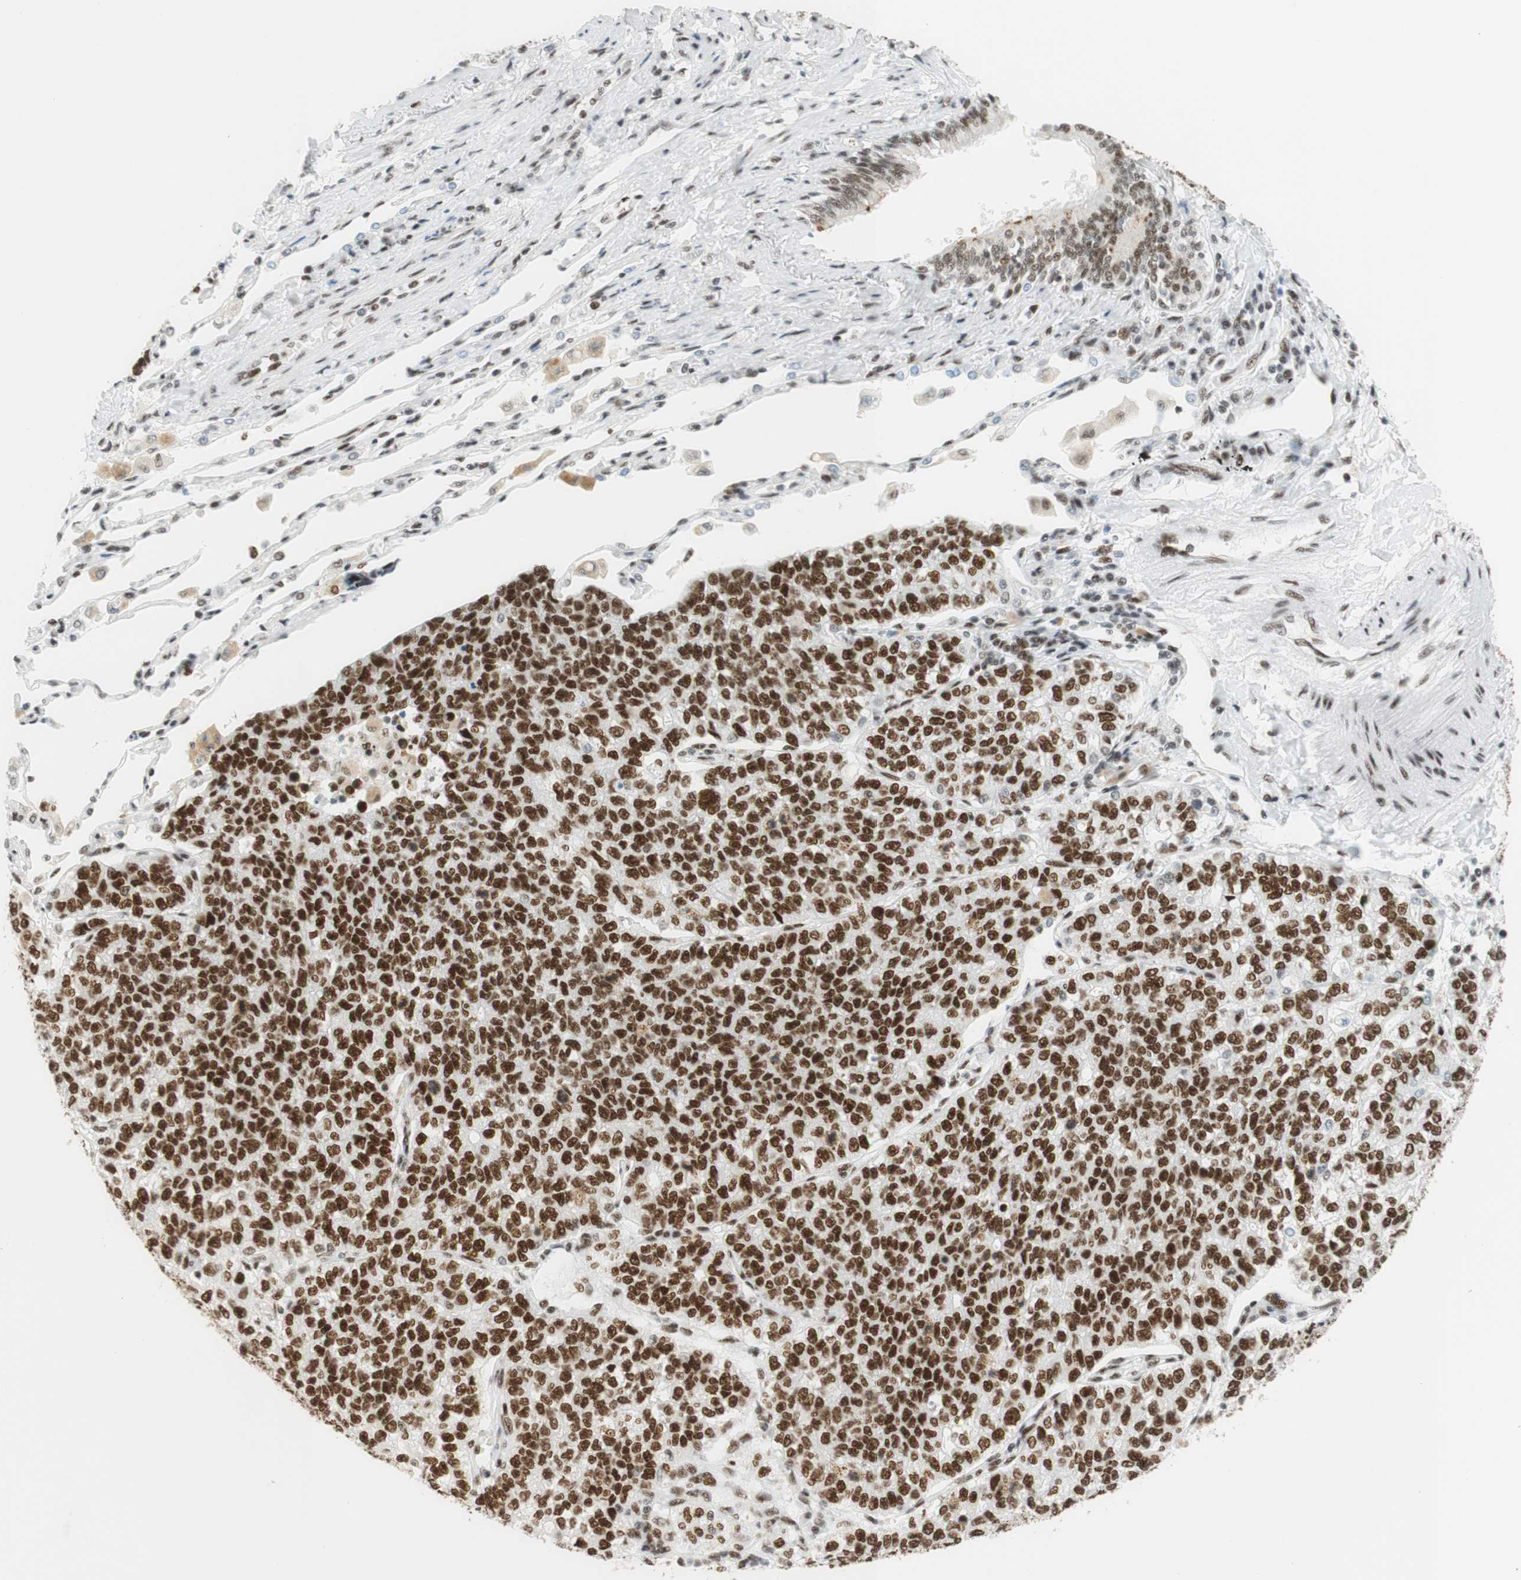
{"staining": {"intensity": "strong", "quantity": "25%-75%", "location": "nuclear"}, "tissue": "lung cancer", "cell_type": "Tumor cells", "image_type": "cancer", "snomed": [{"axis": "morphology", "description": "Adenocarcinoma, NOS"}, {"axis": "topography", "description": "Lung"}], "caption": "Protein expression analysis of human lung adenocarcinoma reveals strong nuclear expression in about 25%-75% of tumor cells.", "gene": "RNF20", "patient": {"sex": "male", "age": 49}}